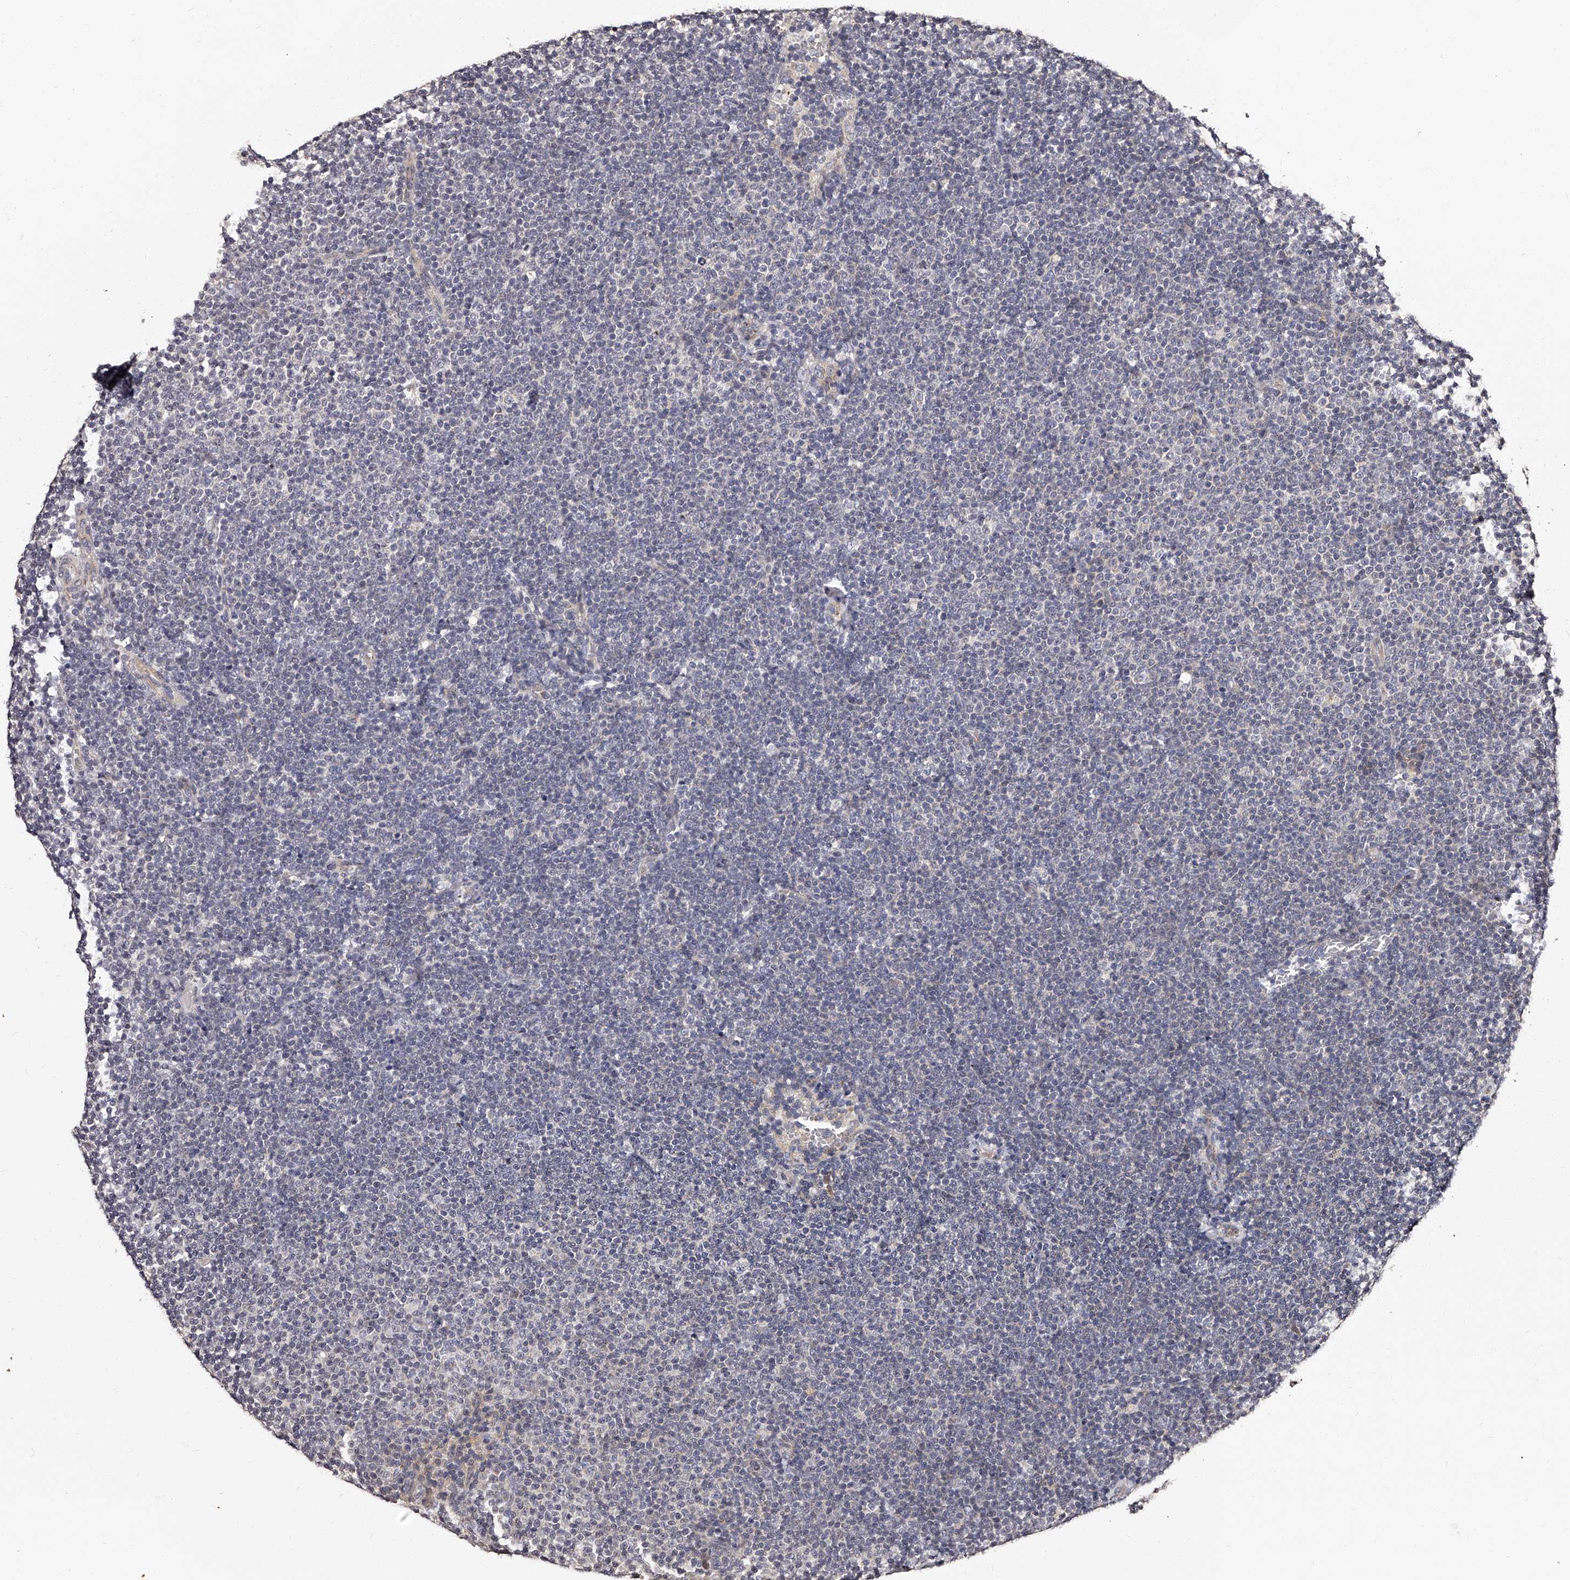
{"staining": {"intensity": "negative", "quantity": "none", "location": "none"}, "tissue": "lymphoma", "cell_type": "Tumor cells", "image_type": "cancer", "snomed": [{"axis": "morphology", "description": "Malignant lymphoma, non-Hodgkin's type, Low grade"}, {"axis": "topography", "description": "Lymph node"}], "caption": "Lymphoma stained for a protein using IHC reveals no staining tumor cells.", "gene": "RSC1A1", "patient": {"sex": "female", "age": 53}}